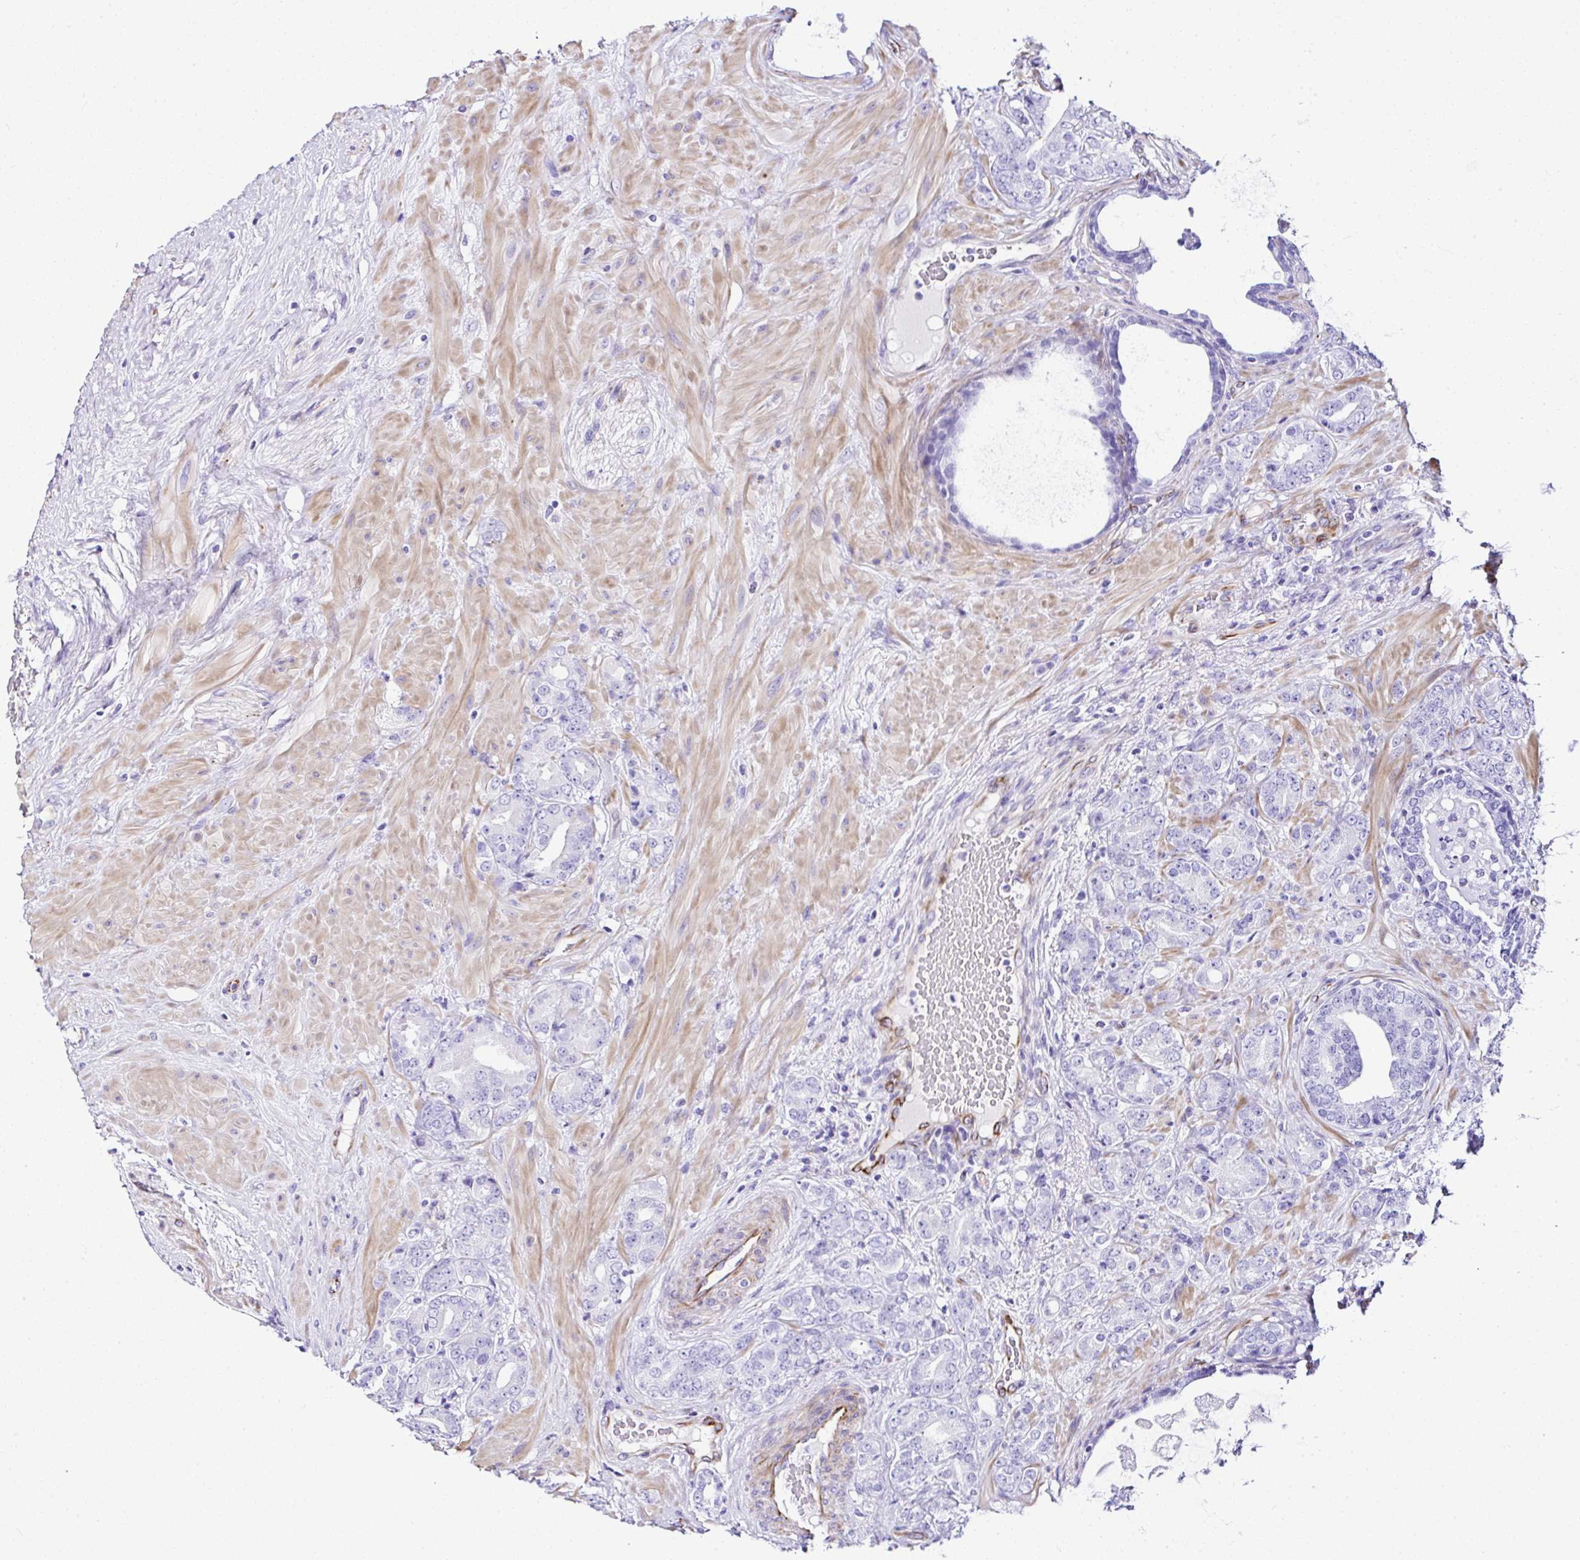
{"staining": {"intensity": "negative", "quantity": "none", "location": "none"}, "tissue": "prostate cancer", "cell_type": "Tumor cells", "image_type": "cancer", "snomed": [{"axis": "morphology", "description": "Adenocarcinoma, High grade"}, {"axis": "topography", "description": "Prostate"}], "caption": "The immunohistochemistry micrograph has no significant staining in tumor cells of adenocarcinoma (high-grade) (prostate) tissue.", "gene": "DEPDC5", "patient": {"sex": "male", "age": 62}}